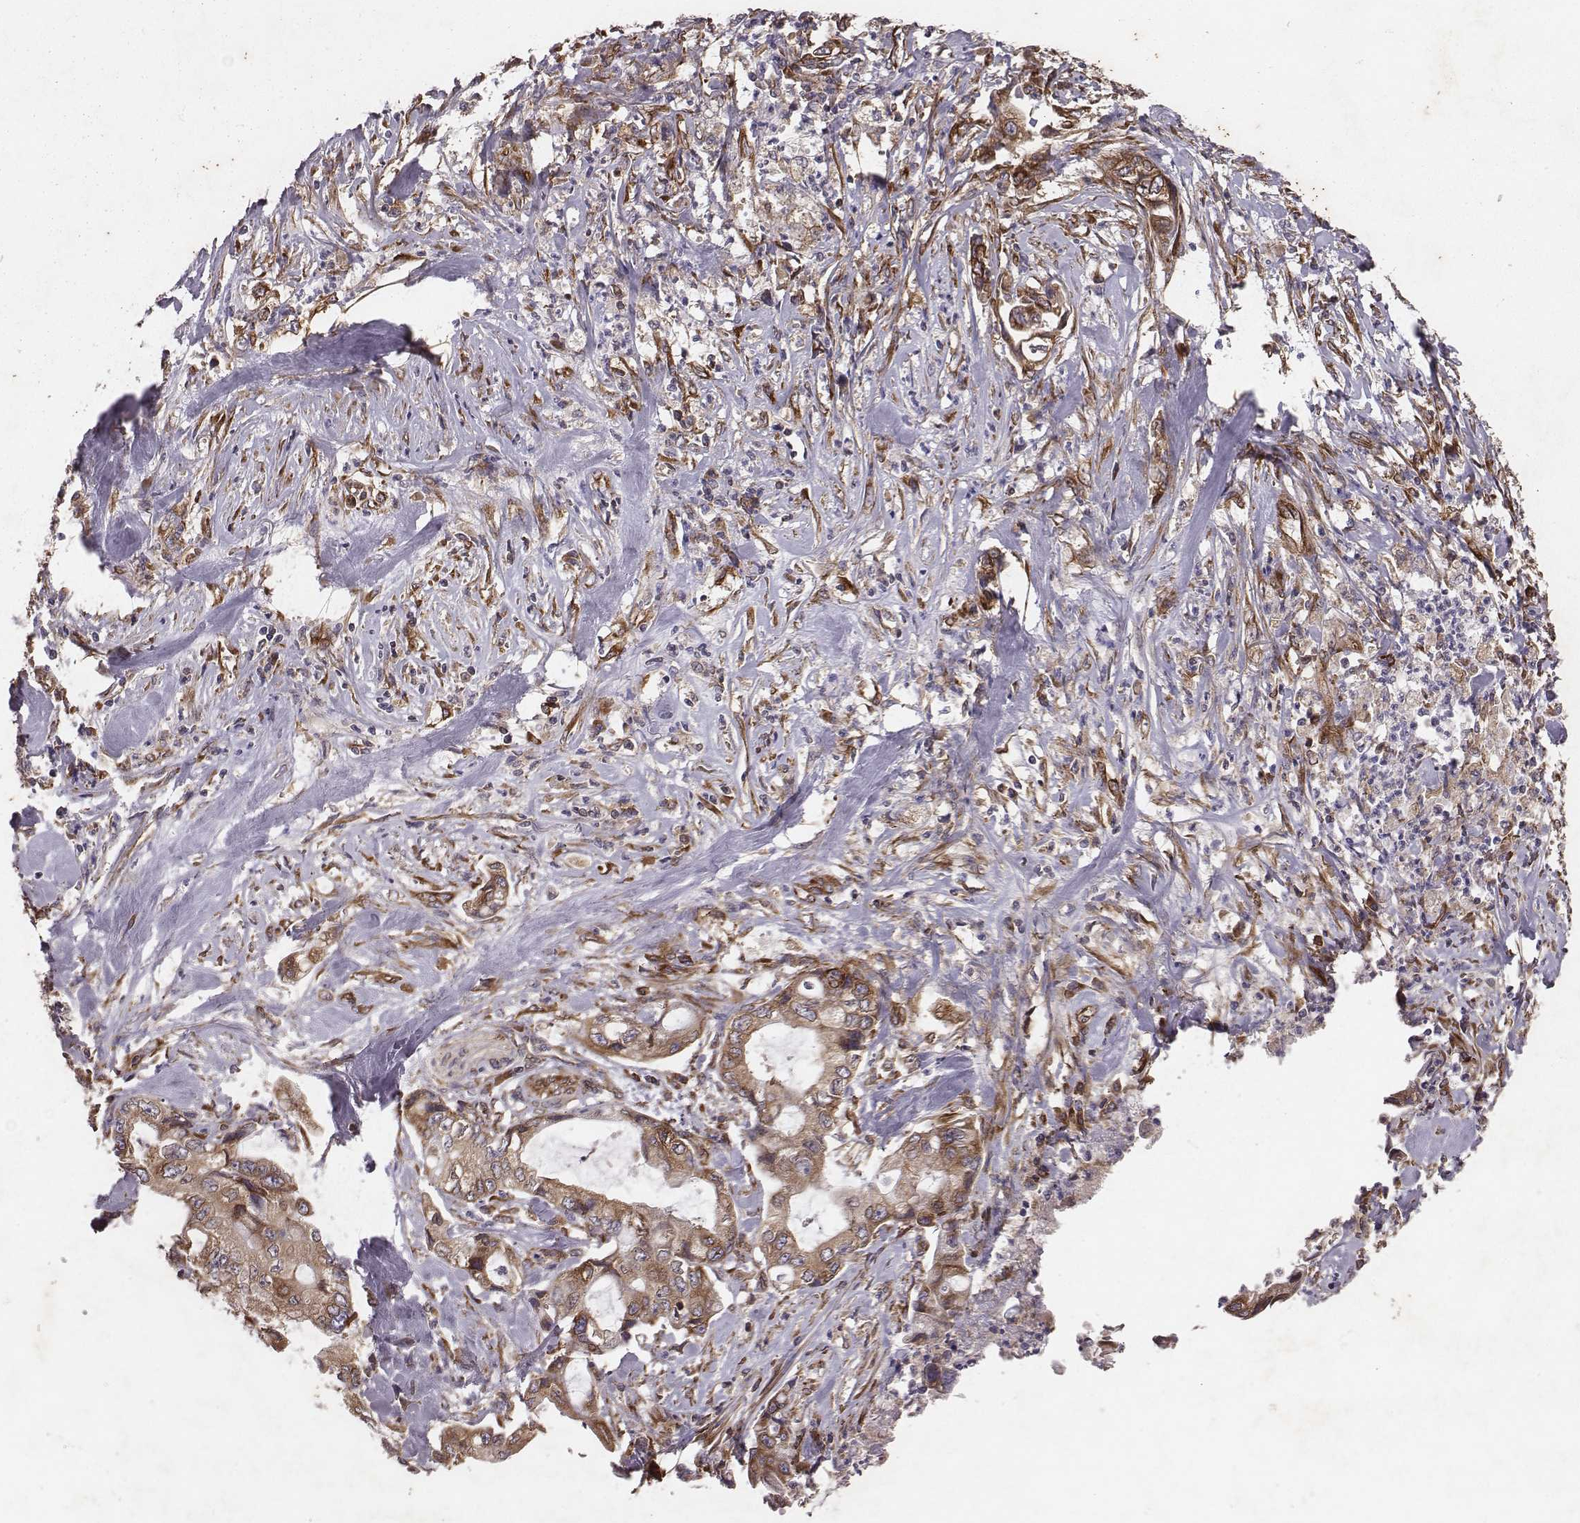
{"staining": {"intensity": "moderate", "quantity": ">75%", "location": "cytoplasmic/membranous"}, "tissue": "stomach cancer", "cell_type": "Tumor cells", "image_type": "cancer", "snomed": [{"axis": "morphology", "description": "Adenocarcinoma, NOS"}, {"axis": "topography", "description": "Pancreas"}, {"axis": "topography", "description": "Stomach, upper"}], "caption": "Immunohistochemical staining of adenocarcinoma (stomach) shows medium levels of moderate cytoplasmic/membranous protein expression in about >75% of tumor cells. Immunohistochemistry (ihc) stains the protein in brown and the nuclei are stained blue.", "gene": "TXLNA", "patient": {"sex": "male", "age": 77}}